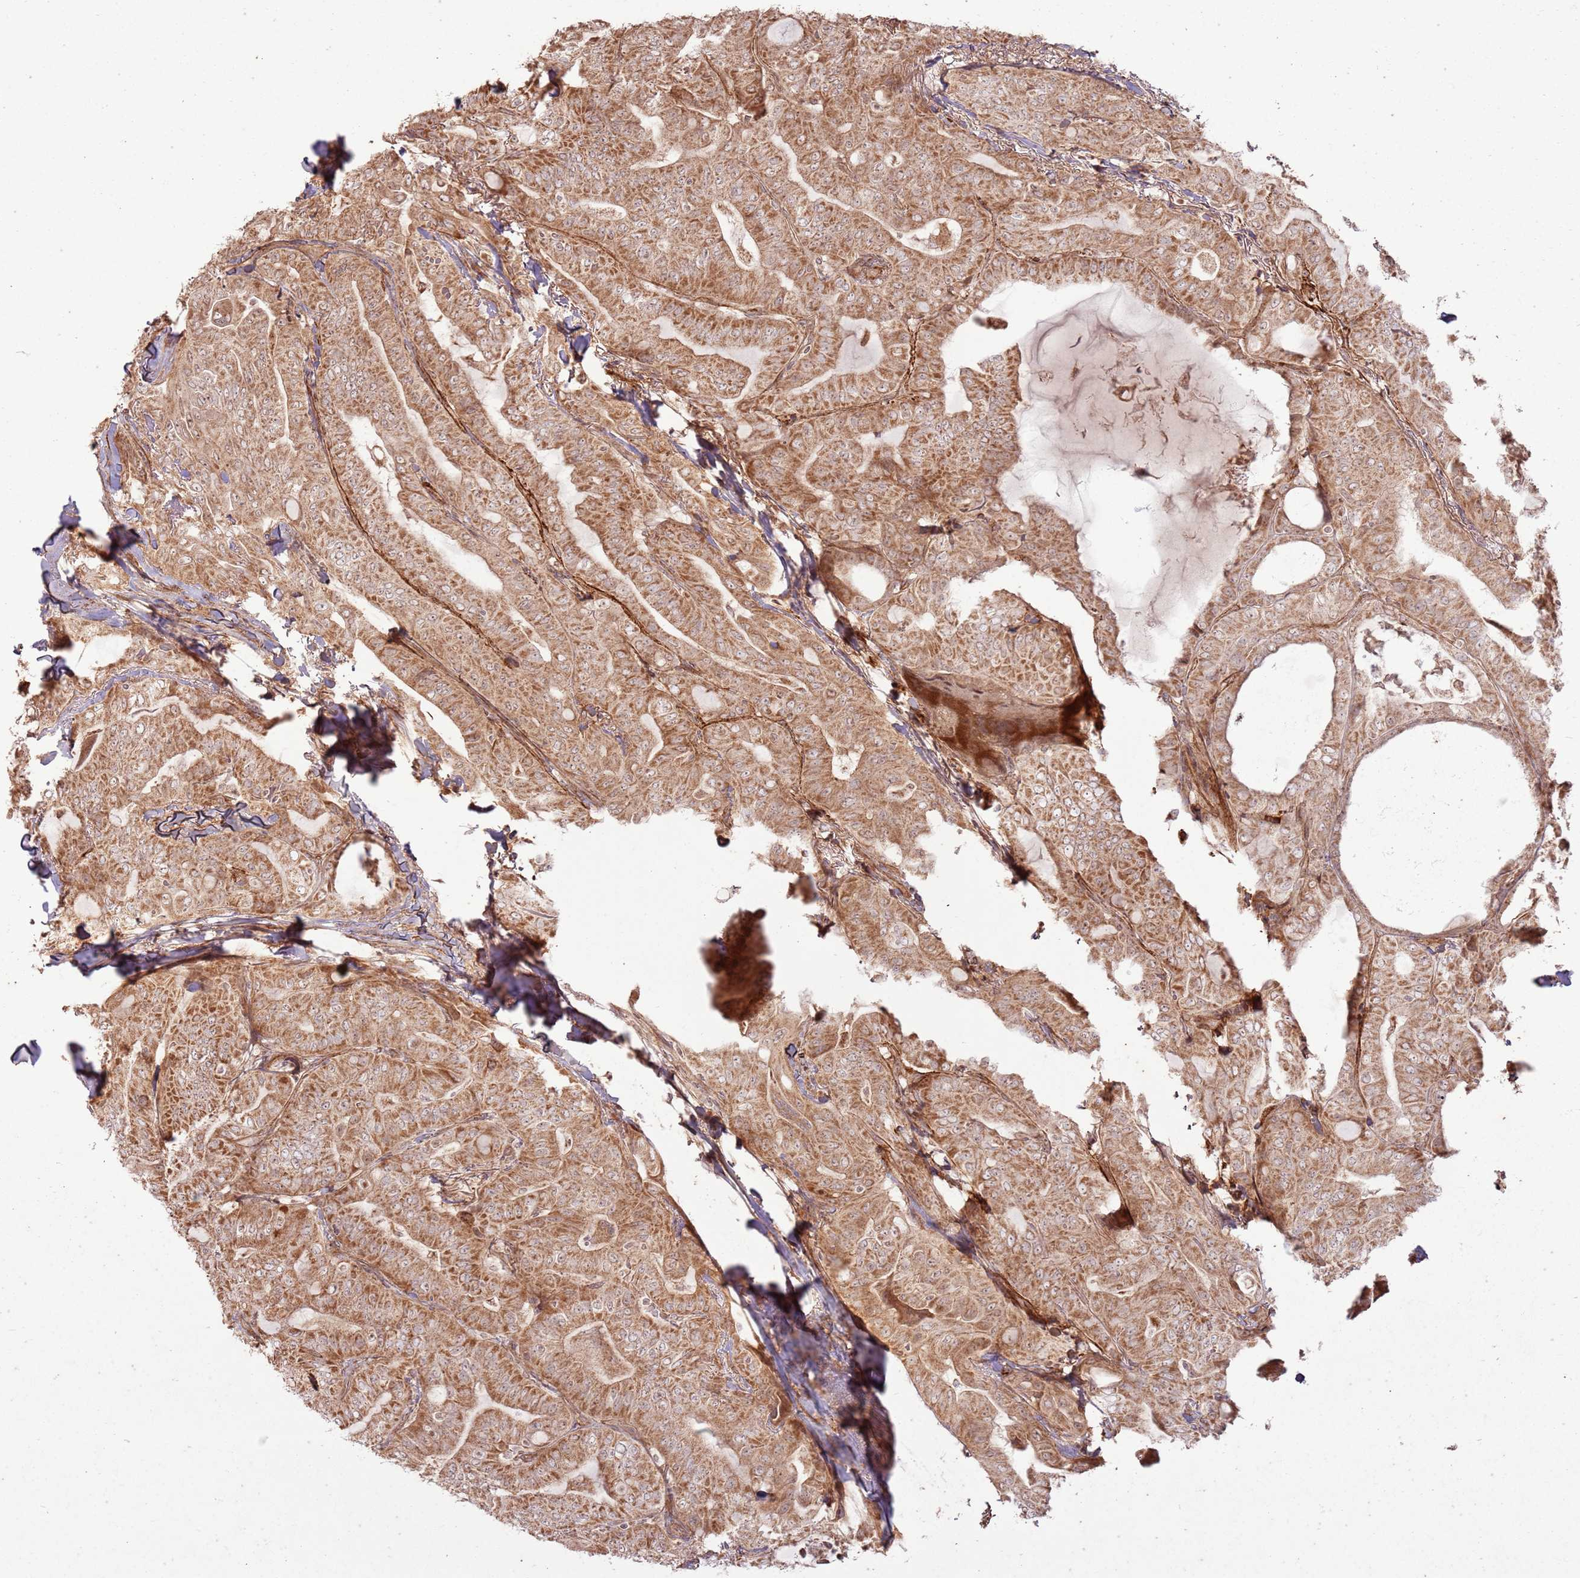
{"staining": {"intensity": "moderate", "quantity": ">75%", "location": "cytoplasmic/membranous,nuclear"}, "tissue": "thyroid cancer", "cell_type": "Tumor cells", "image_type": "cancer", "snomed": [{"axis": "morphology", "description": "Papillary adenocarcinoma, NOS"}, {"axis": "topography", "description": "Thyroid gland"}], "caption": "Immunohistochemical staining of papillary adenocarcinoma (thyroid) reveals moderate cytoplasmic/membranous and nuclear protein staining in about >75% of tumor cells. (Stains: DAB in brown, nuclei in blue, Microscopy: brightfield microscopy at high magnification).", "gene": "ZNF623", "patient": {"sex": "female", "age": 68}}